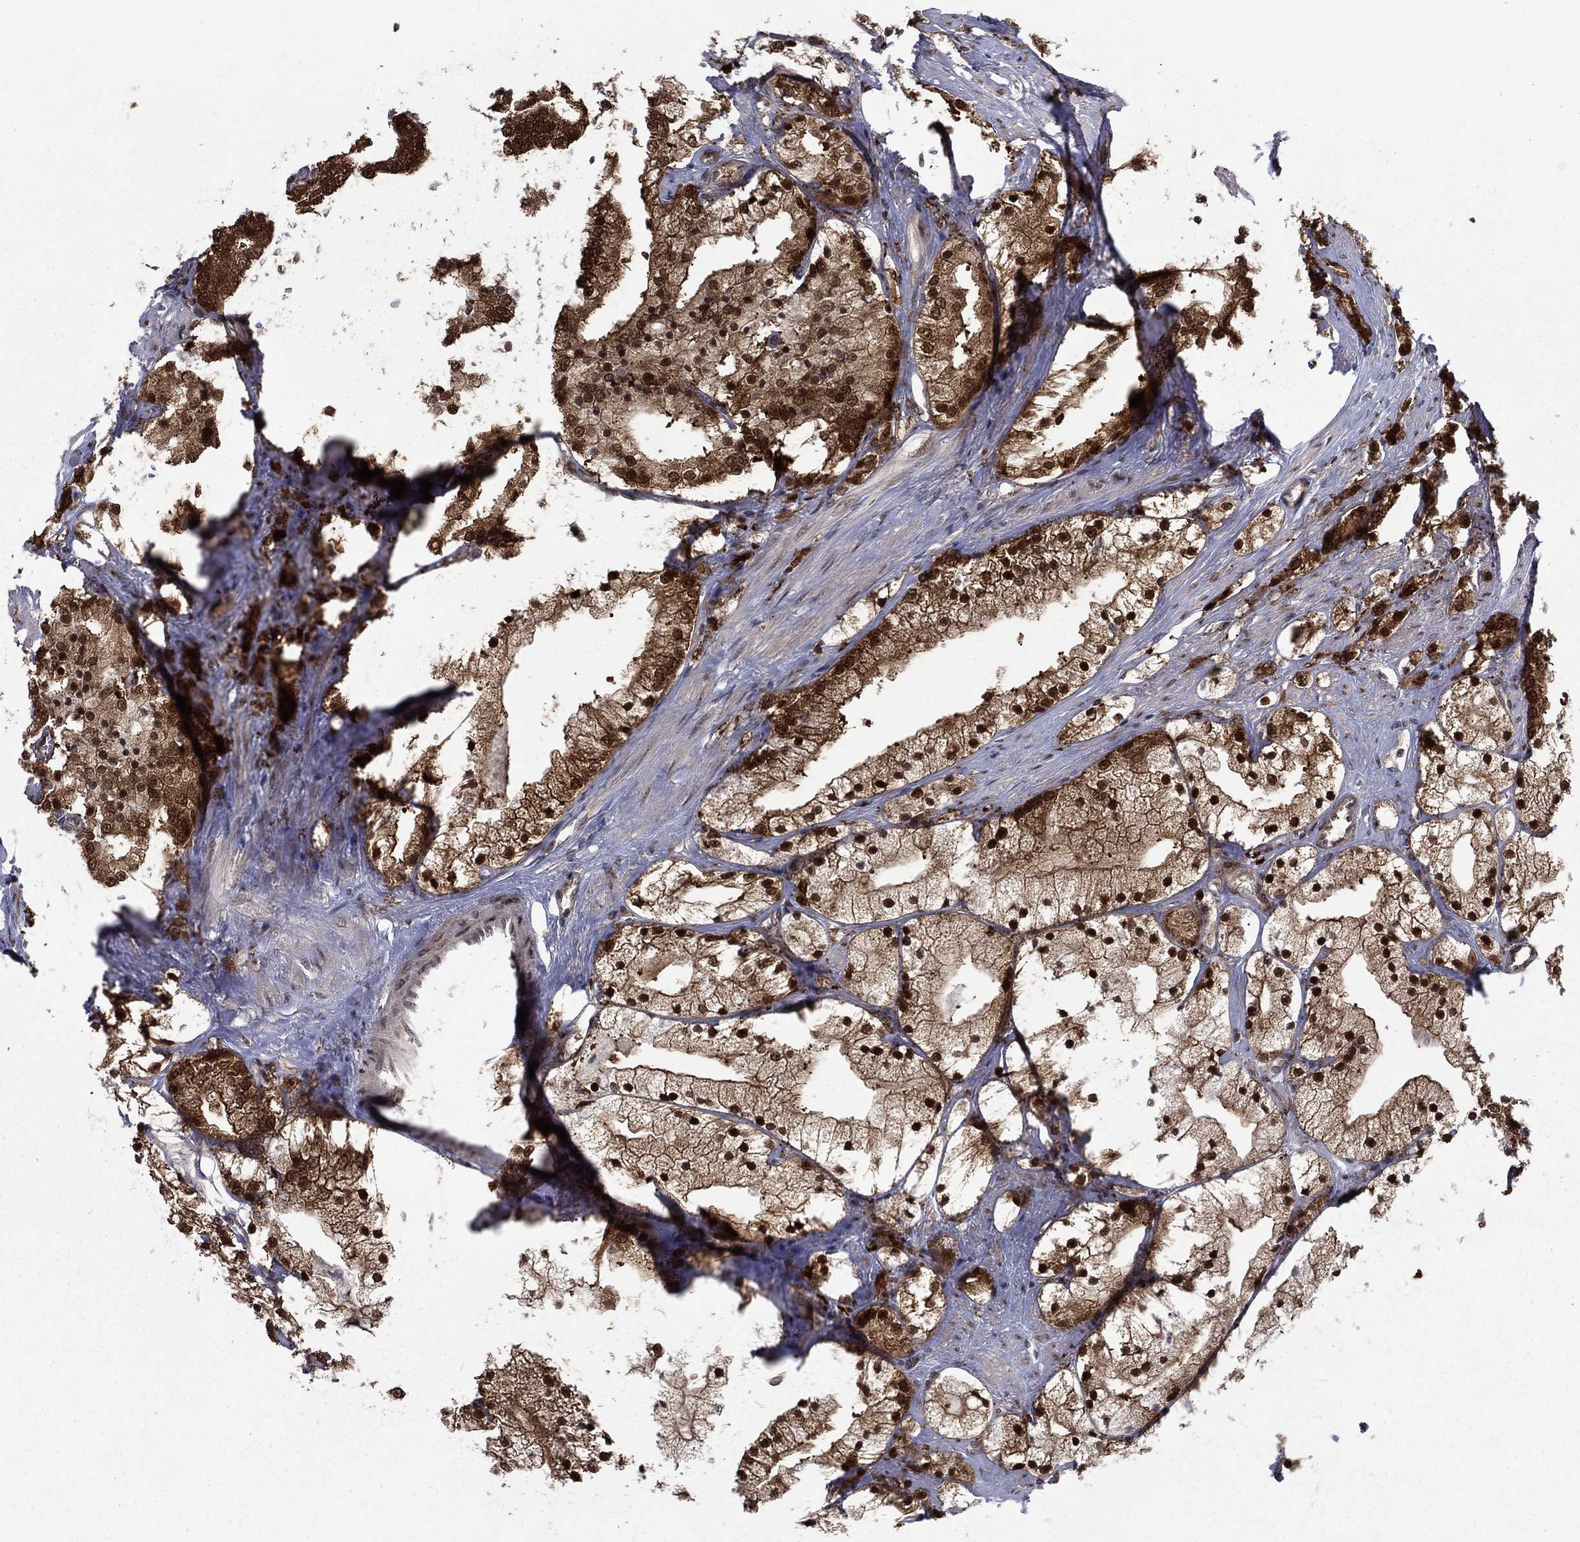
{"staining": {"intensity": "strong", "quantity": "25%-75%", "location": "cytoplasmic/membranous,nuclear"}, "tissue": "prostate cancer", "cell_type": "Tumor cells", "image_type": "cancer", "snomed": [{"axis": "morphology", "description": "Adenocarcinoma, NOS"}, {"axis": "topography", "description": "Prostate and seminal vesicle, NOS"}, {"axis": "topography", "description": "Prostate"}], "caption": "Tumor cells reveal strong cytoplasmic/membranous and nuclear expression in about 25%-75% of cells in adenocarcinoma (prostate).", "gene": "FKBP4", "patient": {"sex": "male", "age": 67}}